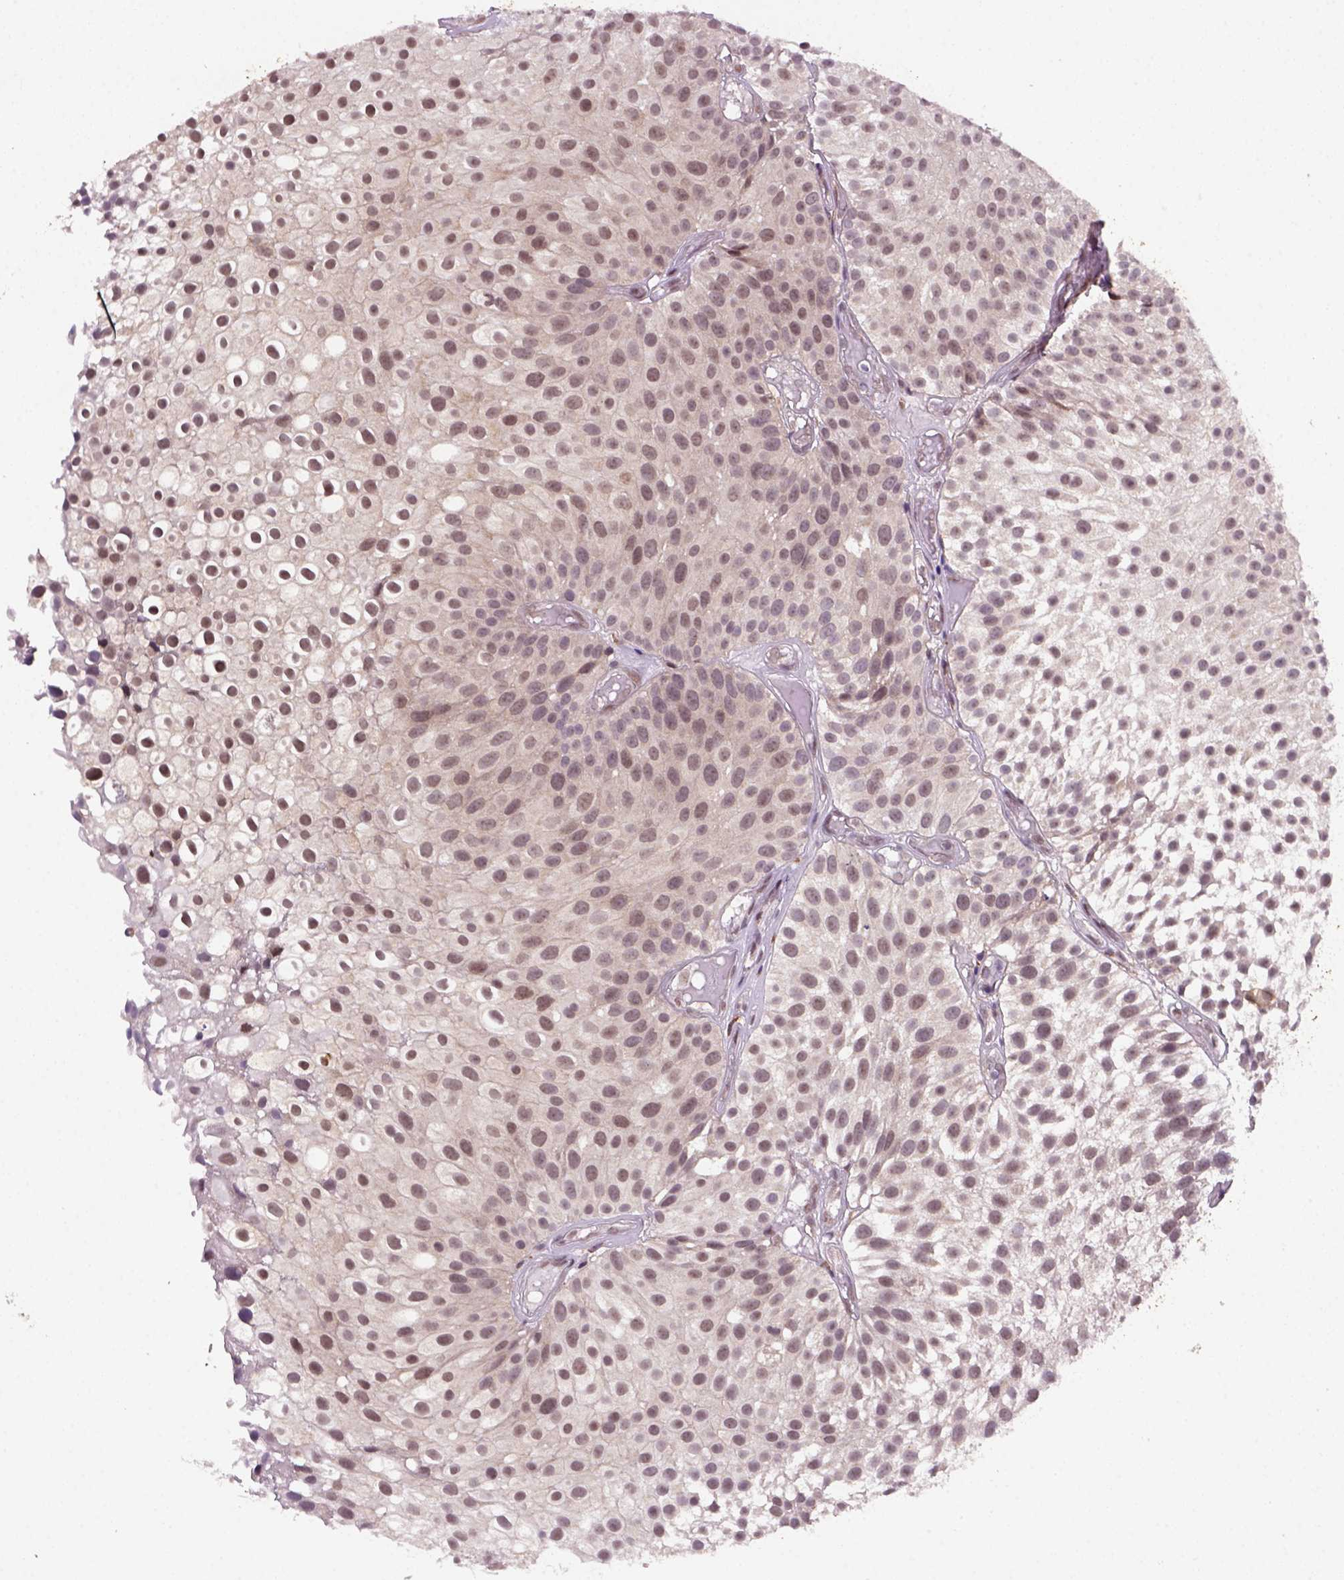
{"staining": {"intensity": "moderate", "quantity": ">75%", "location": "cytoplasmic/membranous,nuclear"}, "tissue": "urothelial cancer", "cell_type": "Tumor cells", "image_type": "cancer", "snomed": [{"axis": "morphology", "description": "Urothelial carcinoma, Low grade"}, {"axis": "topography", "description": "Urinary bladder"}], "caption": "Urothelial carcinoma (low-grade) stained with DAB immunohistochemistry (IHC) reveals medium levels of moderate cytoplasmic/membranous and nuclear staining in approximately >75% of tumor cells. (DAB IHC with brightfield microscopy, high magnification).", "gene": "FZD7", "patient": {"sex": "male", "age": 79}}